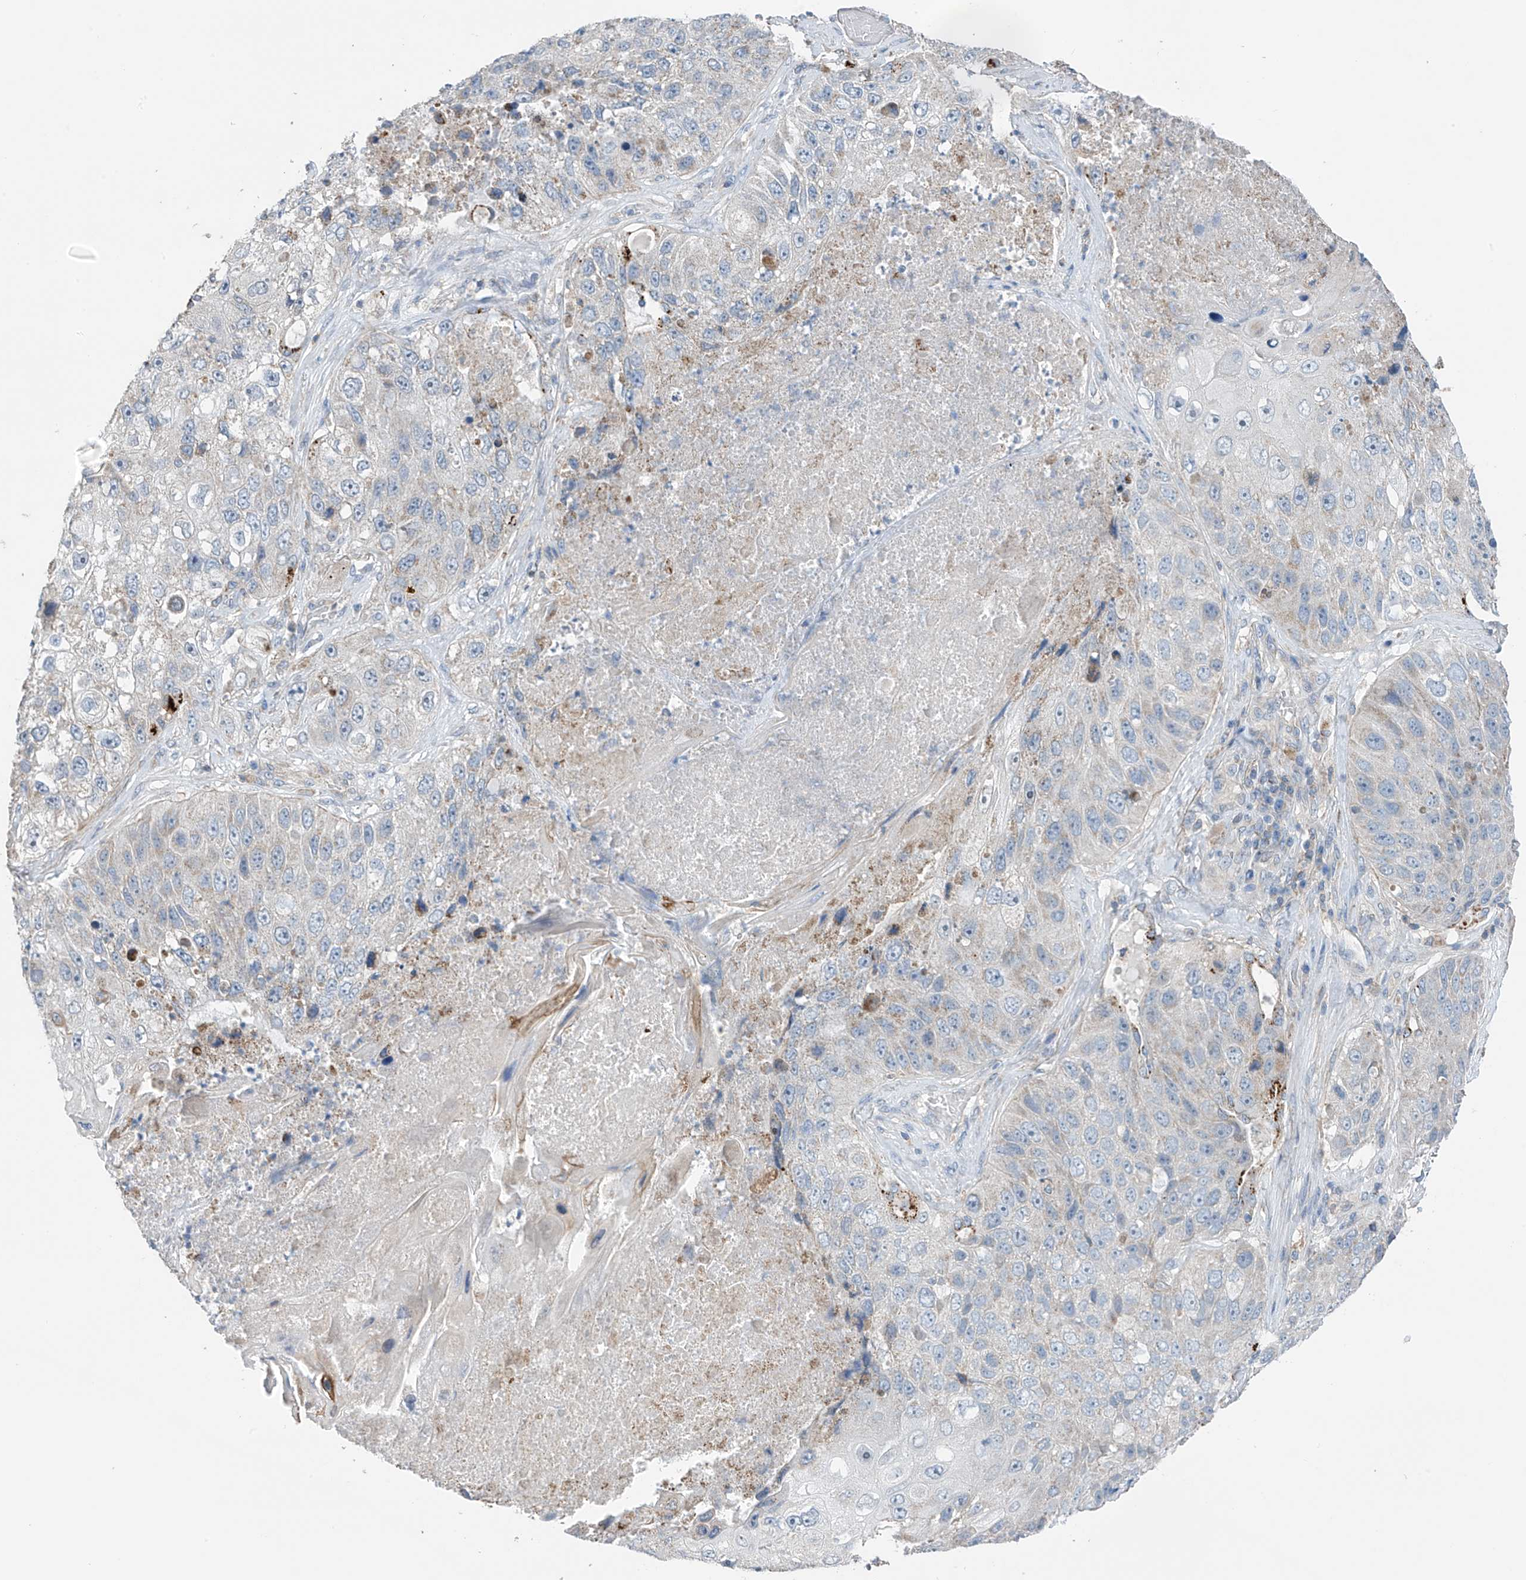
{"staining": {"intensity": "negative", "quantity": "none", "location": "none"}, "tissue": "lung cancer", "cell_type": "Tumor cells", "image_type": "cancer", "snomed": [{"axis": "morphology", "description": "Squamous cell carcinoma, NOS"}, {"axis": "topography", "description": "Lung"}], "caption": "Human lung cancer (squamous cell carcinoma) stained for a protein using immunohistochemistry exhibits no expression in tumor cells.", "gene": "SYN3", "patient": {"sex": "male", "age": 61}}